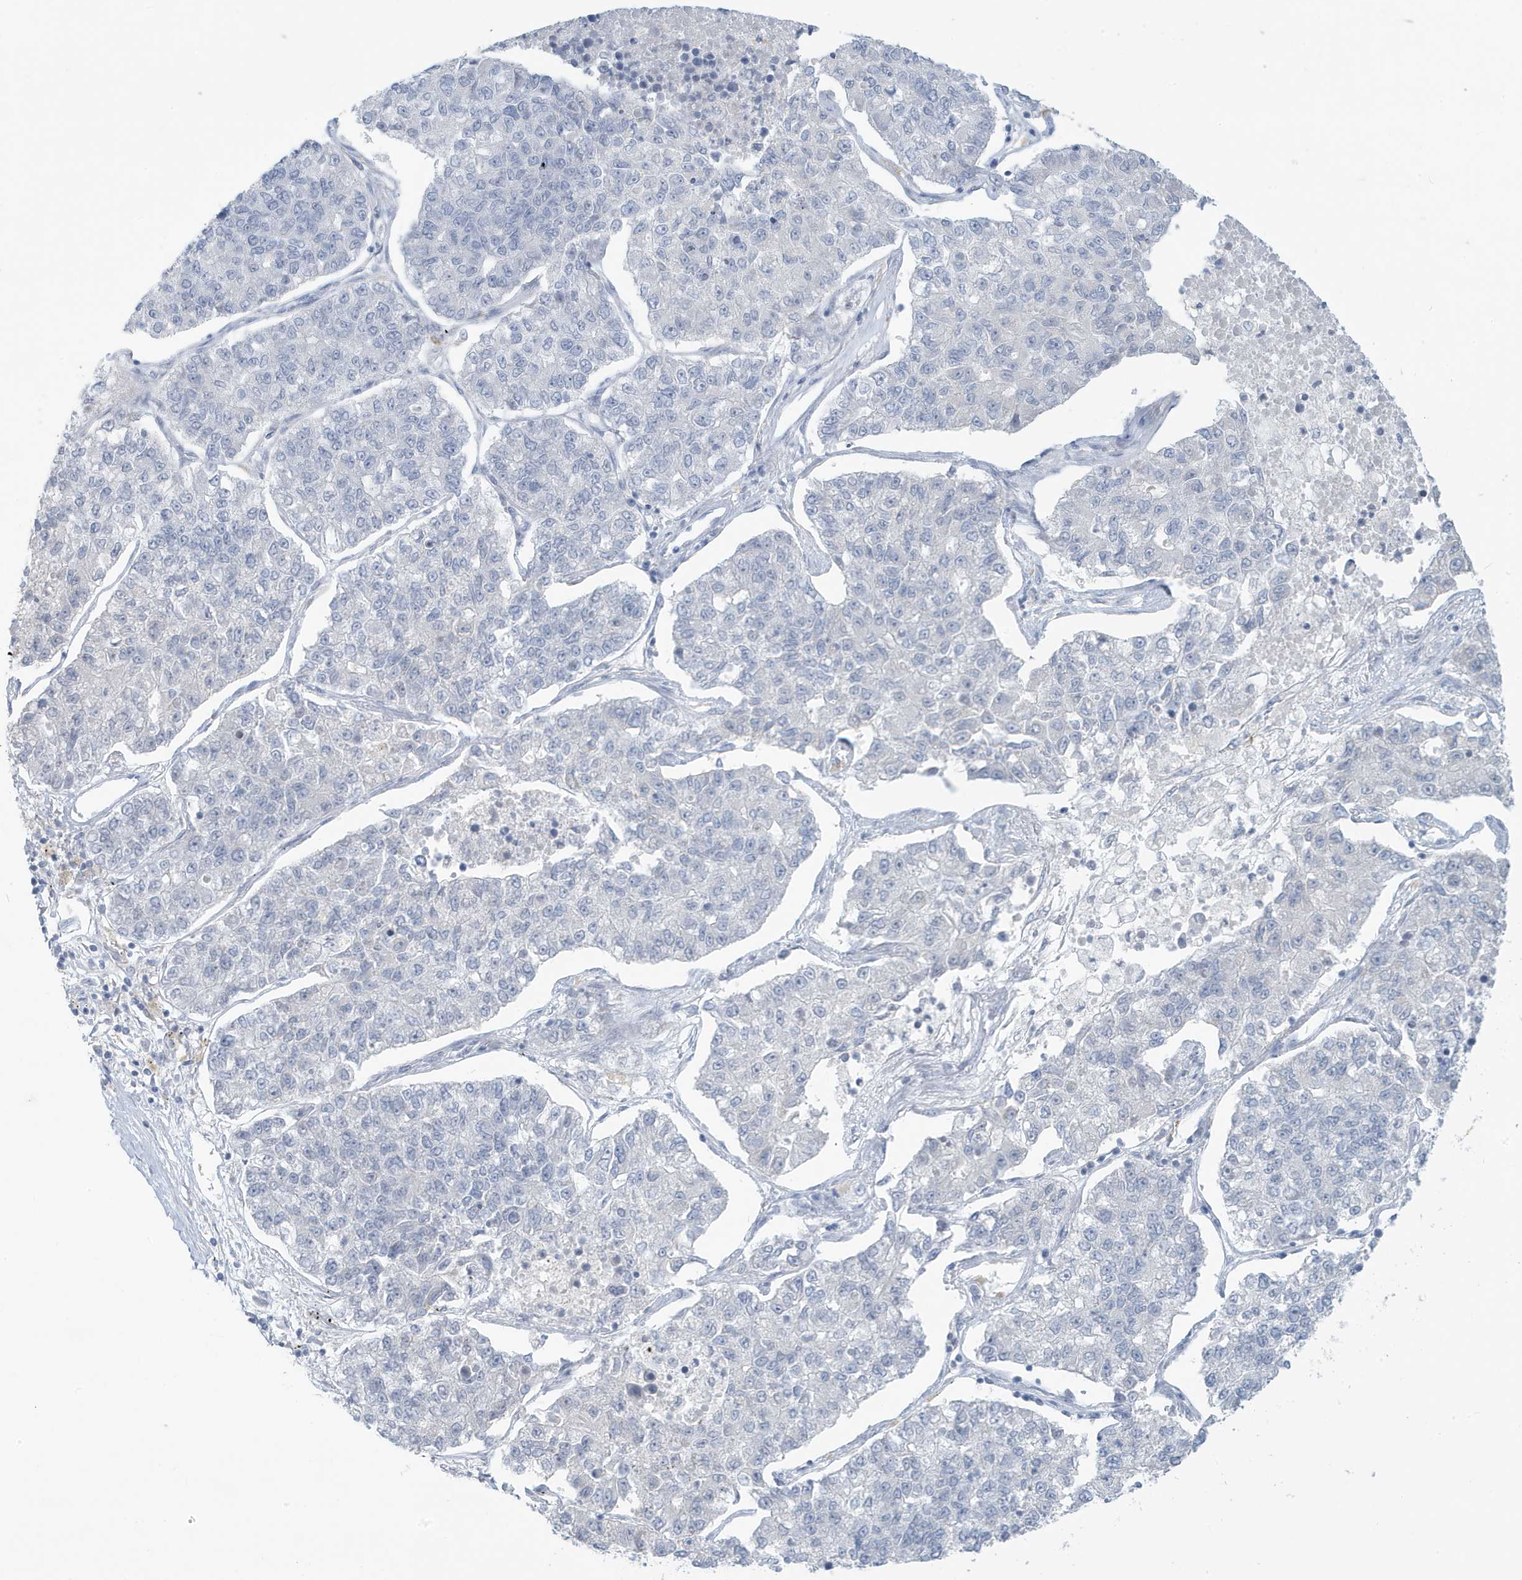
{"staining": {"intensity": "negative", "quantity": "none", "location": "none"}, "tissue": "lung cancer", "cell_type": "Tumor cells", "image_type": "cancer", "snomed": [{"axis": "morphology", "description": "Adenocarcinoma, NOS"}, {"axis": "topography", "description": "Lung"}], "caption": "Photomicrograph shows no protein staining in tumor cells of lung cancer (adenocarcinoma) tissue.", "gene": "PERM1", "patient": {"sex": "male", "age": 49}}